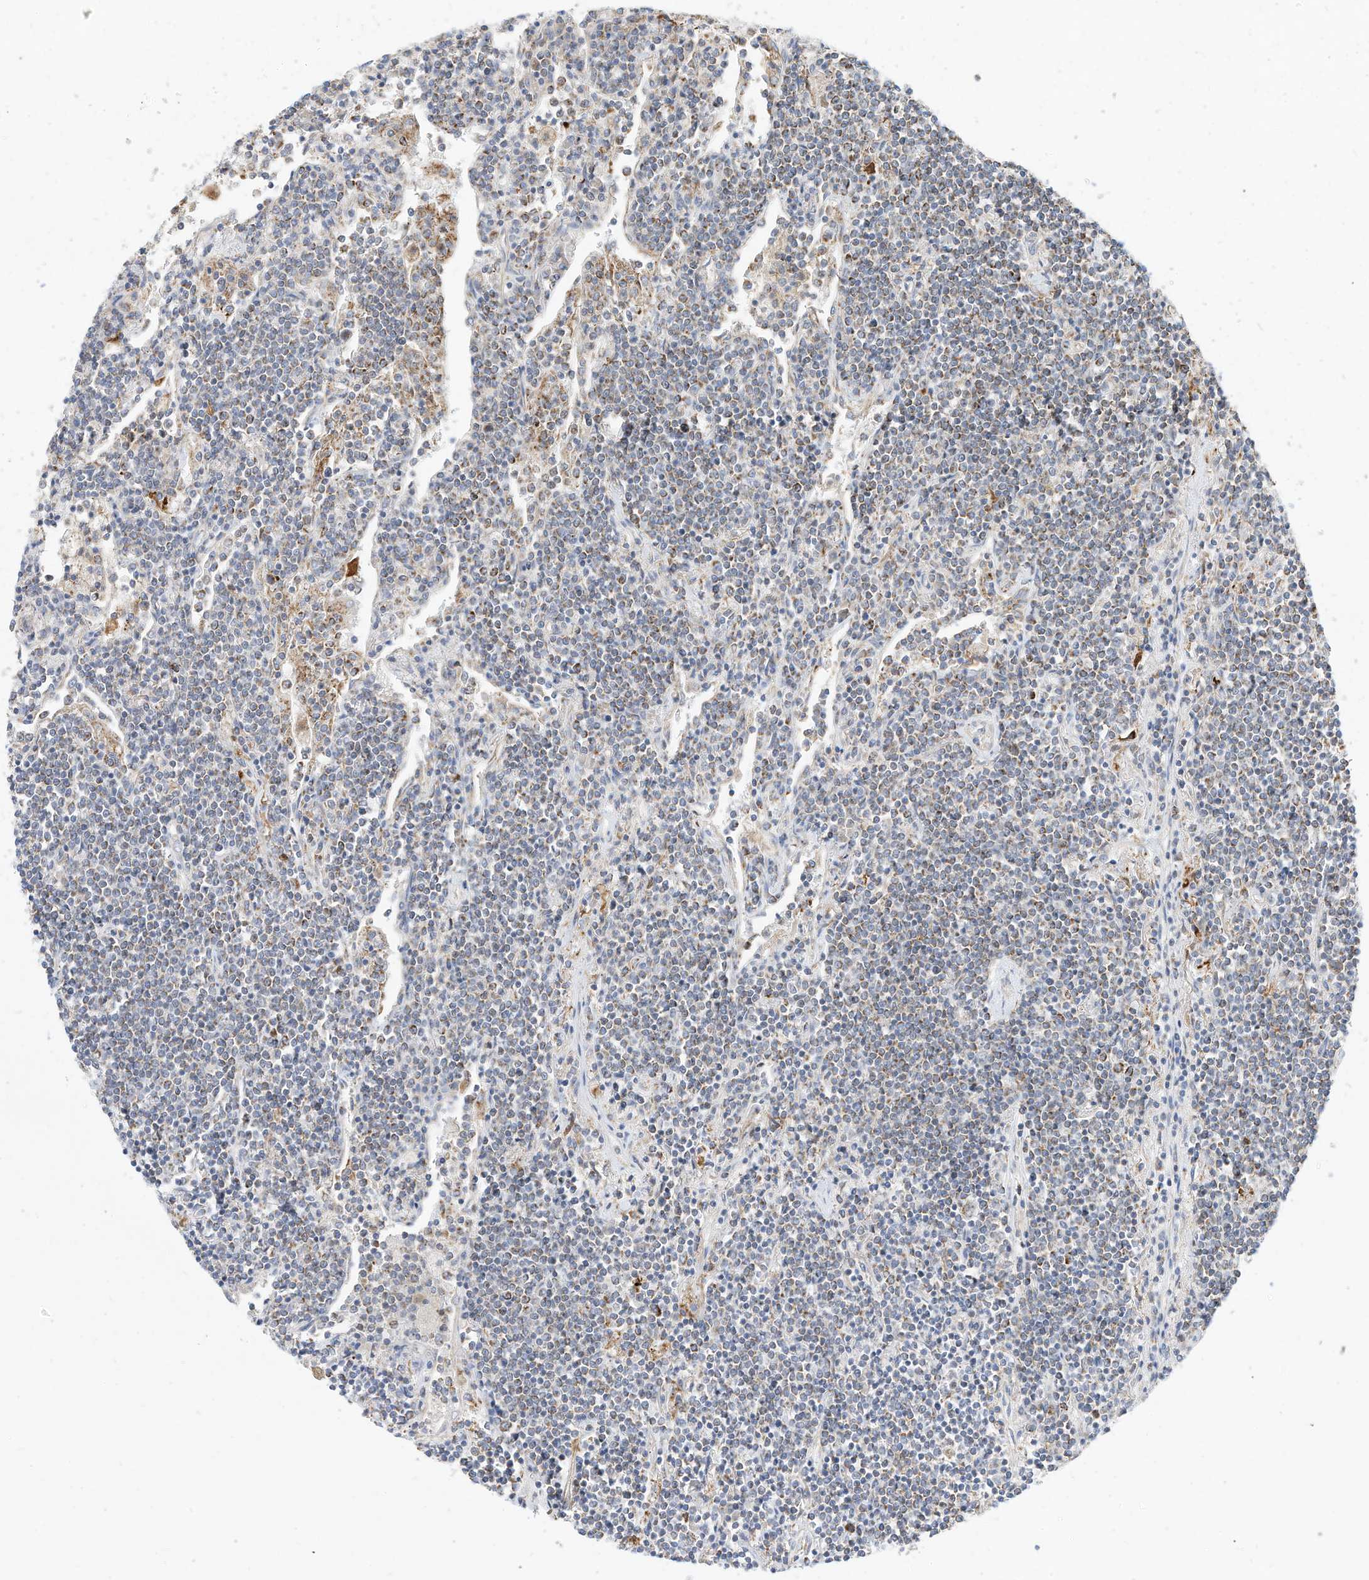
{"staining": {"intensity": "weak", "quantity": ">75%", "location": "cytoplasmic/membranous"}, "tissue": "lymphoma", "cell_type": "Tumor cells", "image_type": "cancer", "snomed": [{"axis": "morphology", "description": "Malignant lymphoma, non-Hodgkin's type, Low grade"}, {"axis": "topography", "description": "Lung"}], "caption": "Protein positivity by immunohistochemistry (IHC) exhibits weak cytoplasmic/membranous positivity in about >75% of tumor cells in low-grade malignant lymphoma, non-Hodgkin's type.", "gene": "RHOH", "patient": {"sex": "female", "age": 71}}